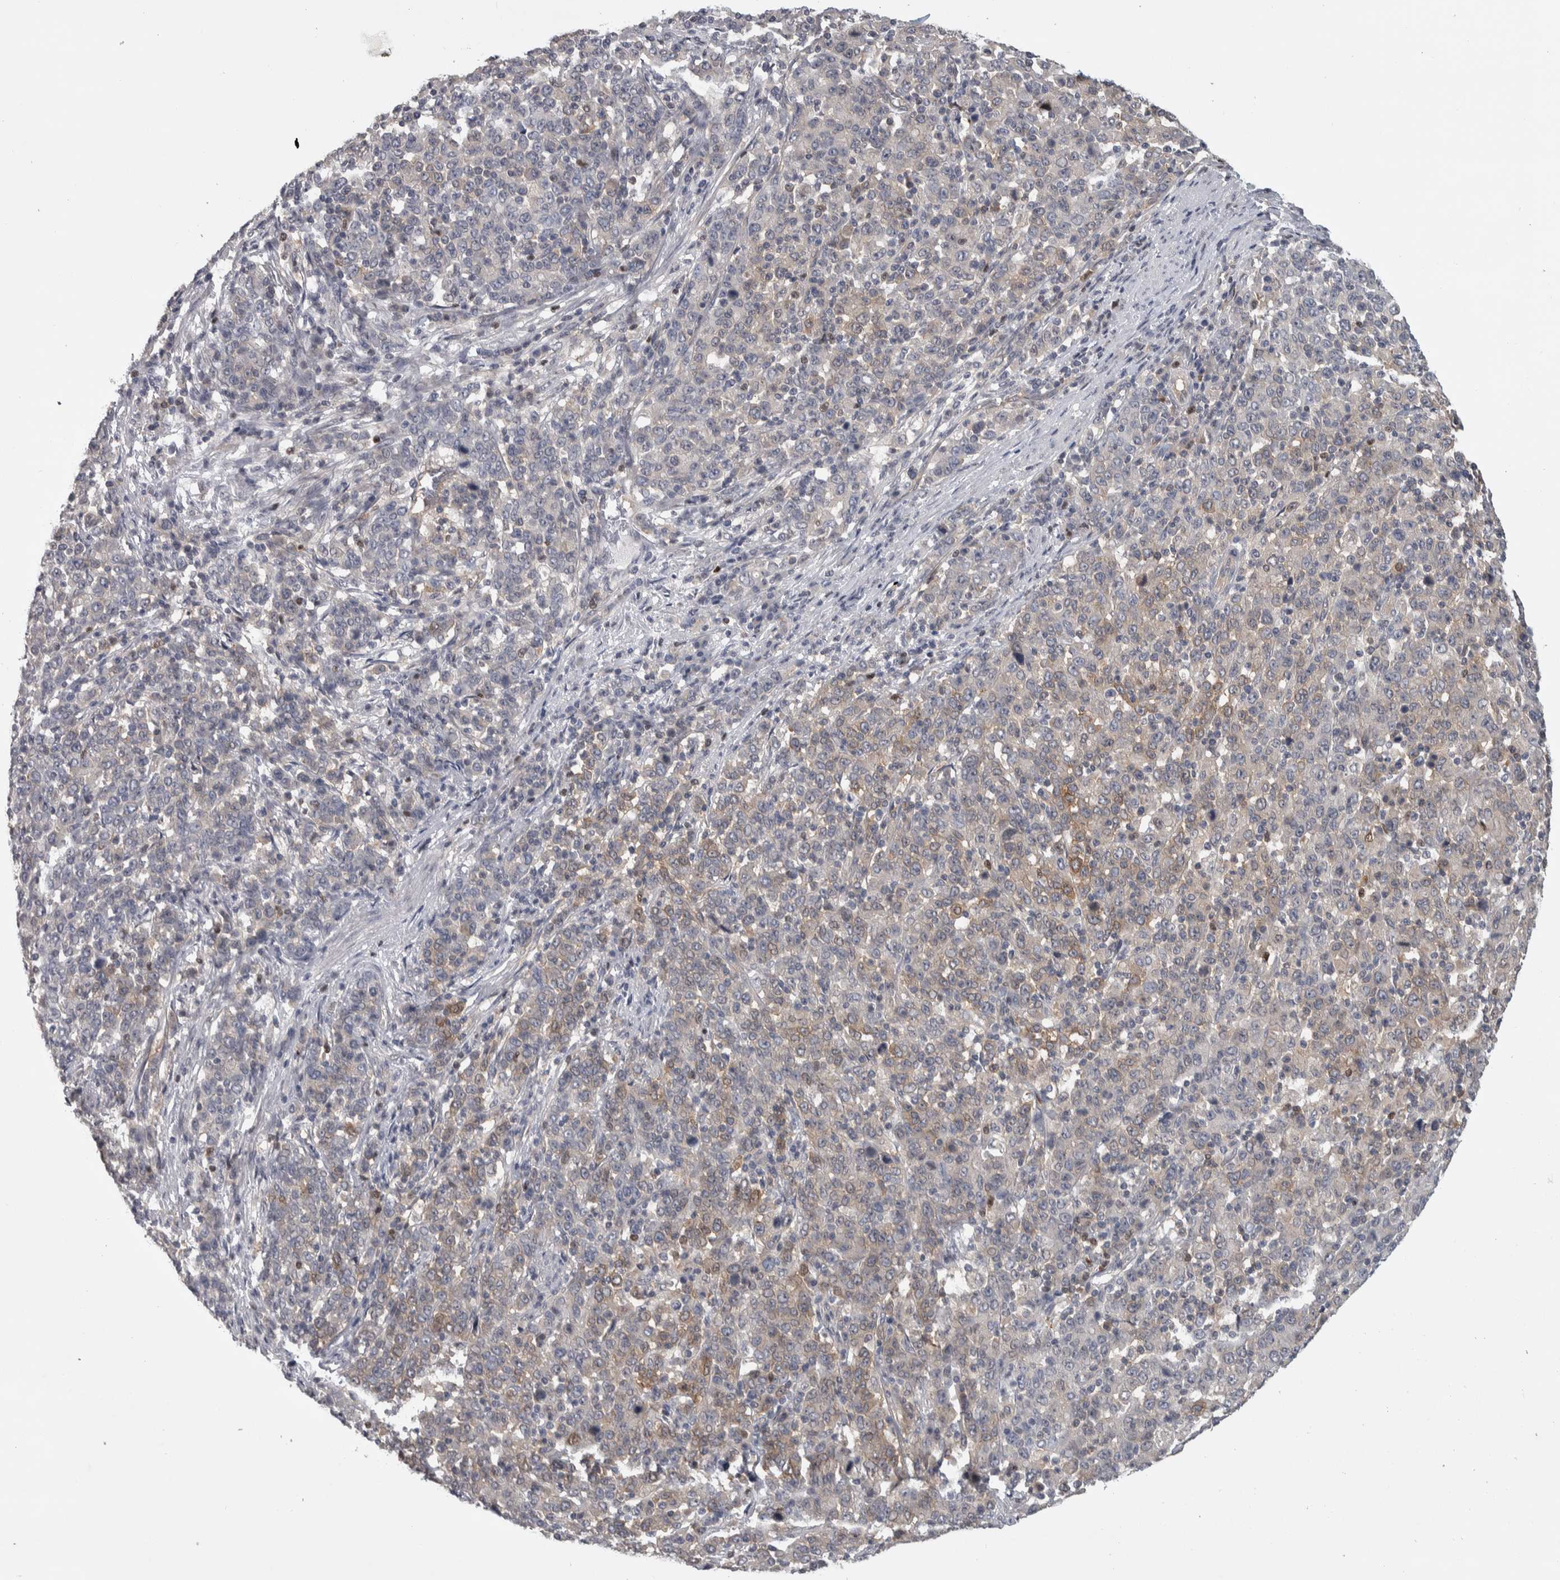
{"staining": {"intensity": "weak", "quantity": "<25%", "location": "cytoplasmic/membranous"}, "tissue": "stomach cancer", "cell_type": "Tumor cells", "image_type": "cancer", "snomed": [{"axis": "morphology", "description": "Adenocarcinoma, NOS"}, {"axis": "topography", "description": "Stomach, upper"}], "caption": "High power microscopy histopathology image of an IHC image of stomach cancer (adenocarcinoma), revealing no significant staining in tumor cells. Nuclei are stained in blue.", "gene": "NFKB2", "patient": {"sex": "male", "age": 69}}